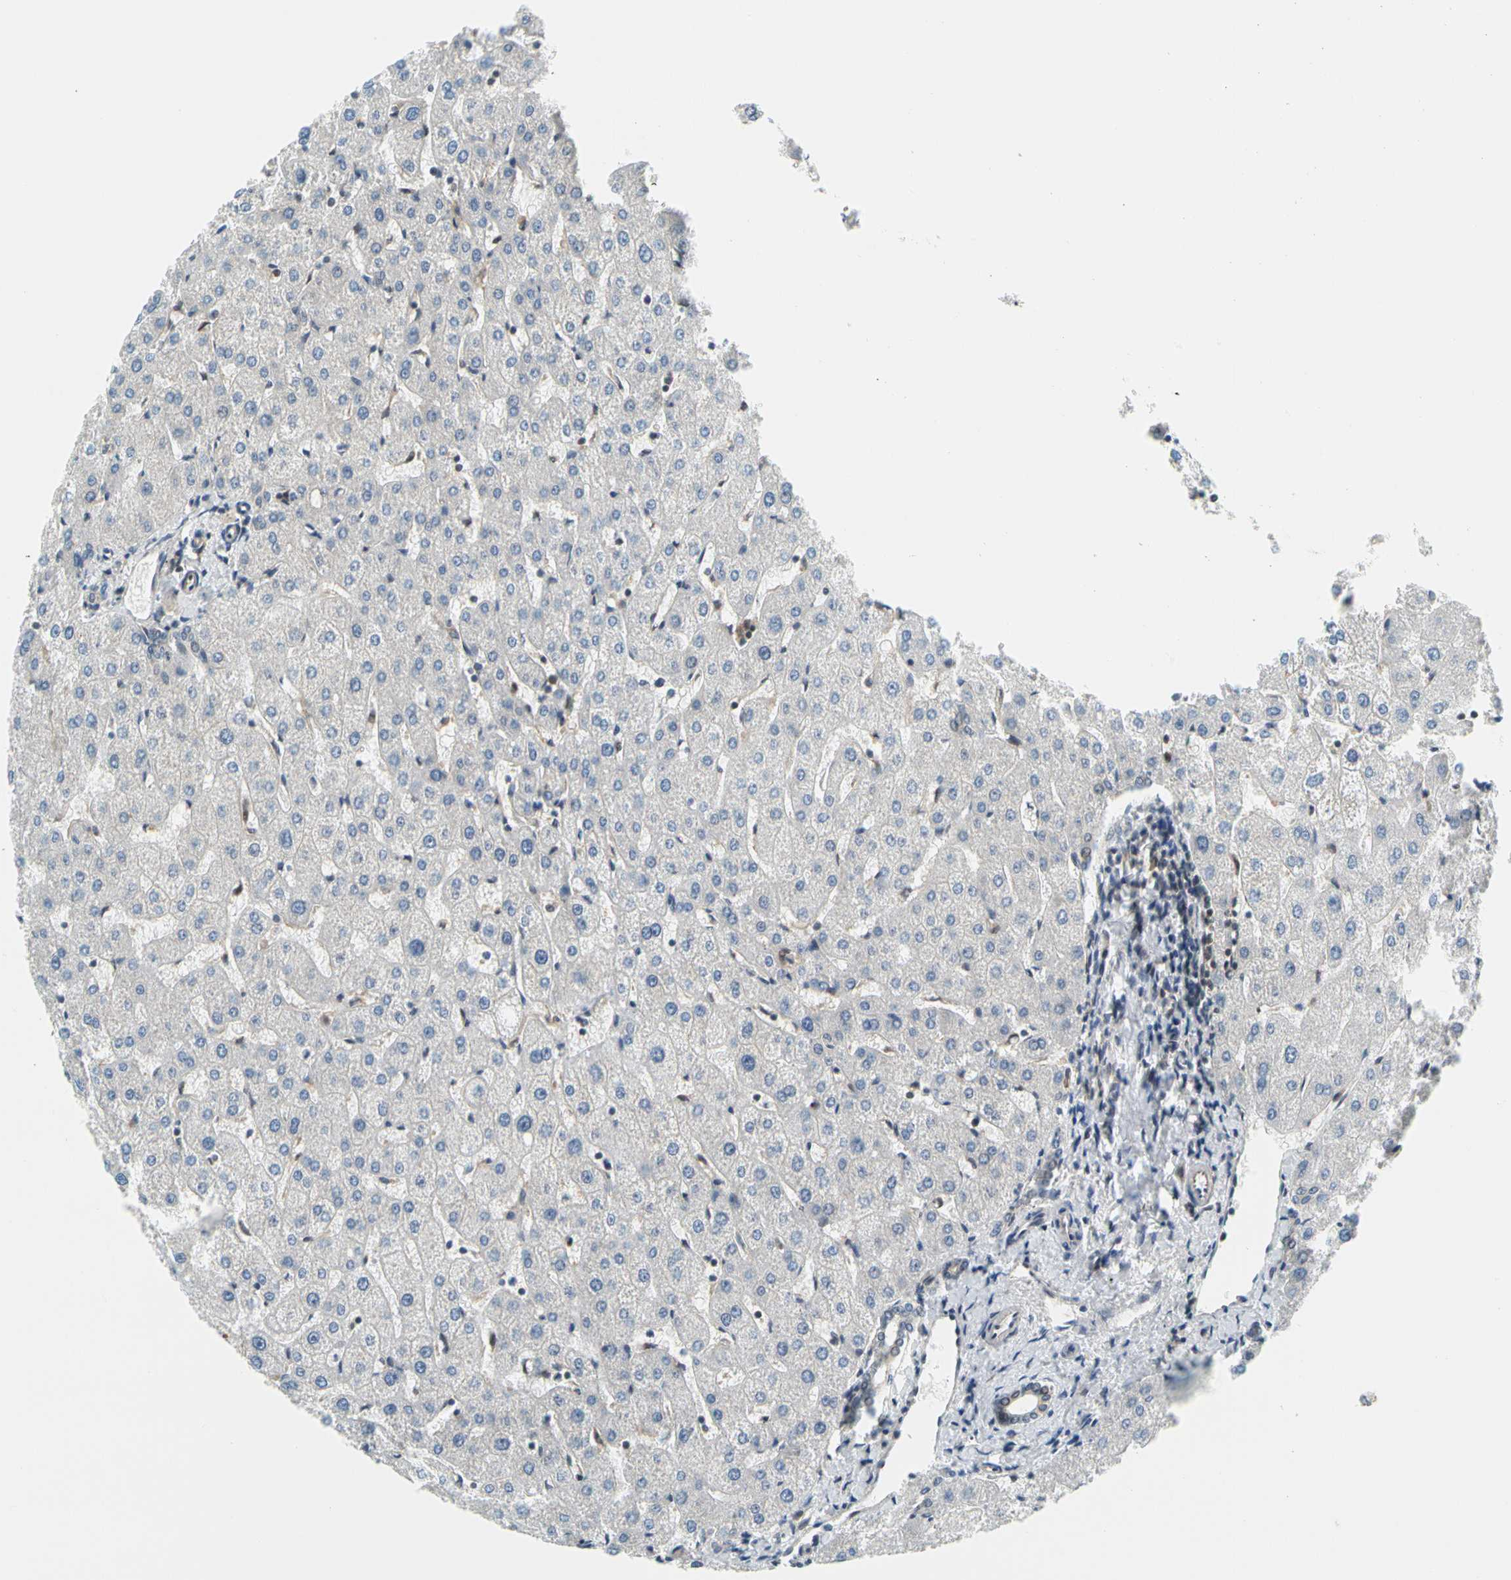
{"staining": {"intensity": "weak", "quantity": ">75%", "location": "cytoplasmic/membranous"}, "tissue": "liver", "cell_type": "Cholangiocytes", "image_type": "normal", "snomed": [{"axis": "morphology", "description": "Normal tissue, NOS"}, {"axis": "topography", "description": "Liver"}], "caption": "The micrograph displays staining of benign liver, revealing weak cytoplasmic/membranous protein staining (brown color) within cholangiocytes. The staining was performed using DAB (3,3'-diaminobenzidine) to visualize the protein expression in brown, while the nuclei were stained in blue with hematoxylin (Magnification: 20x).", "gene": "MAPK9", "patient": {"sex": "male", "age": 67}}